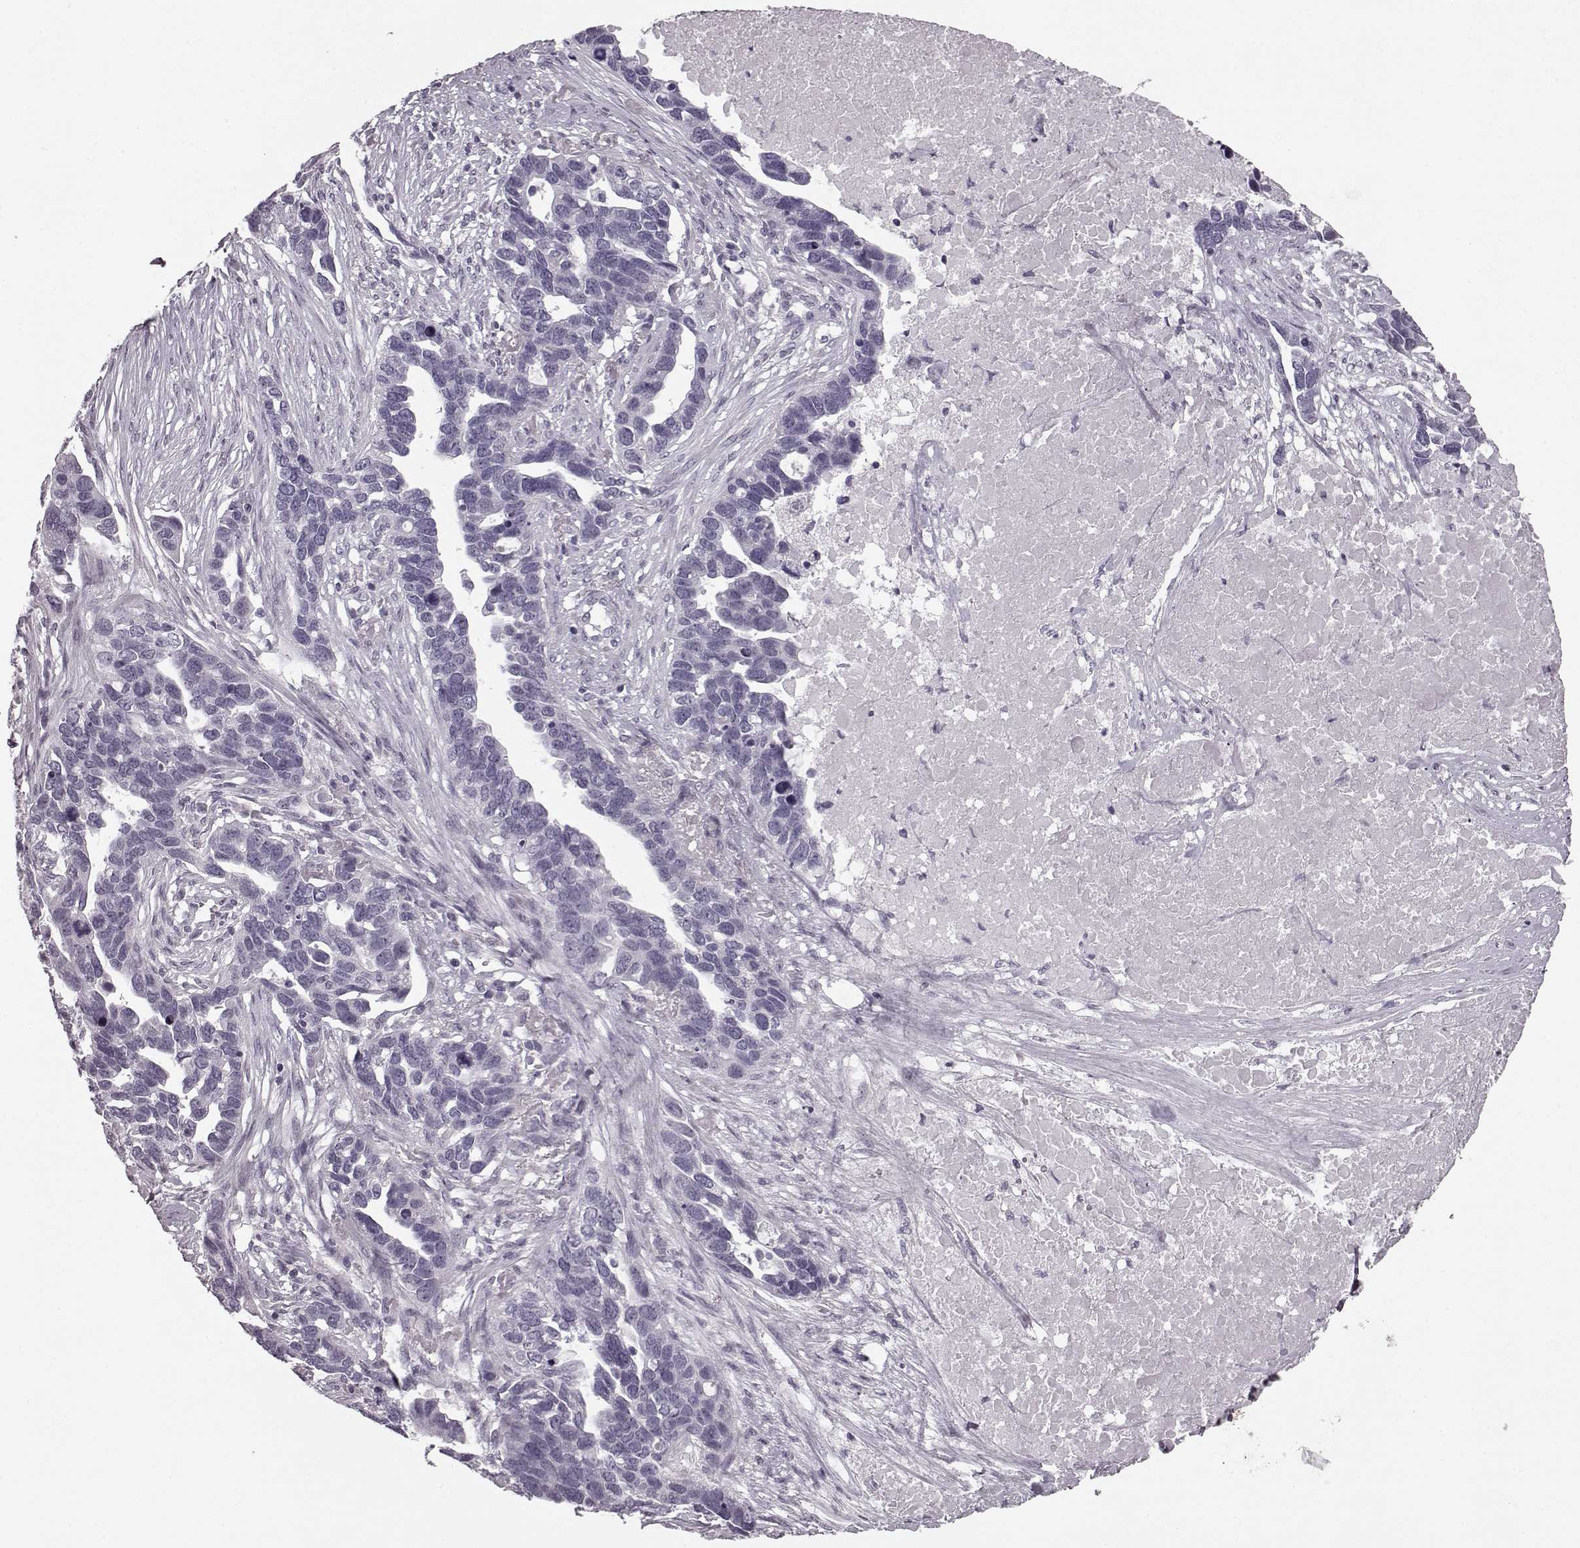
{"staining": {"intensity": "negative", "quantity": "none", "location": "none"}, "tissue": "ovarian cancer", "cell_type": "Tumor cells", "image_type": "cancer", "snomed": [{"axis": "morphology", "description": "Cystadenocarcinoma, serous, NOS"}, {"axis": "topography", "description": "Ovary"}], "caption": "Photomicrograph shows no protein expression in tumor cells of ovarian serous cystadenocarcinoma tissue.", "gene": "SEMG2", "patient": {"sex": "female", "age": 54}}